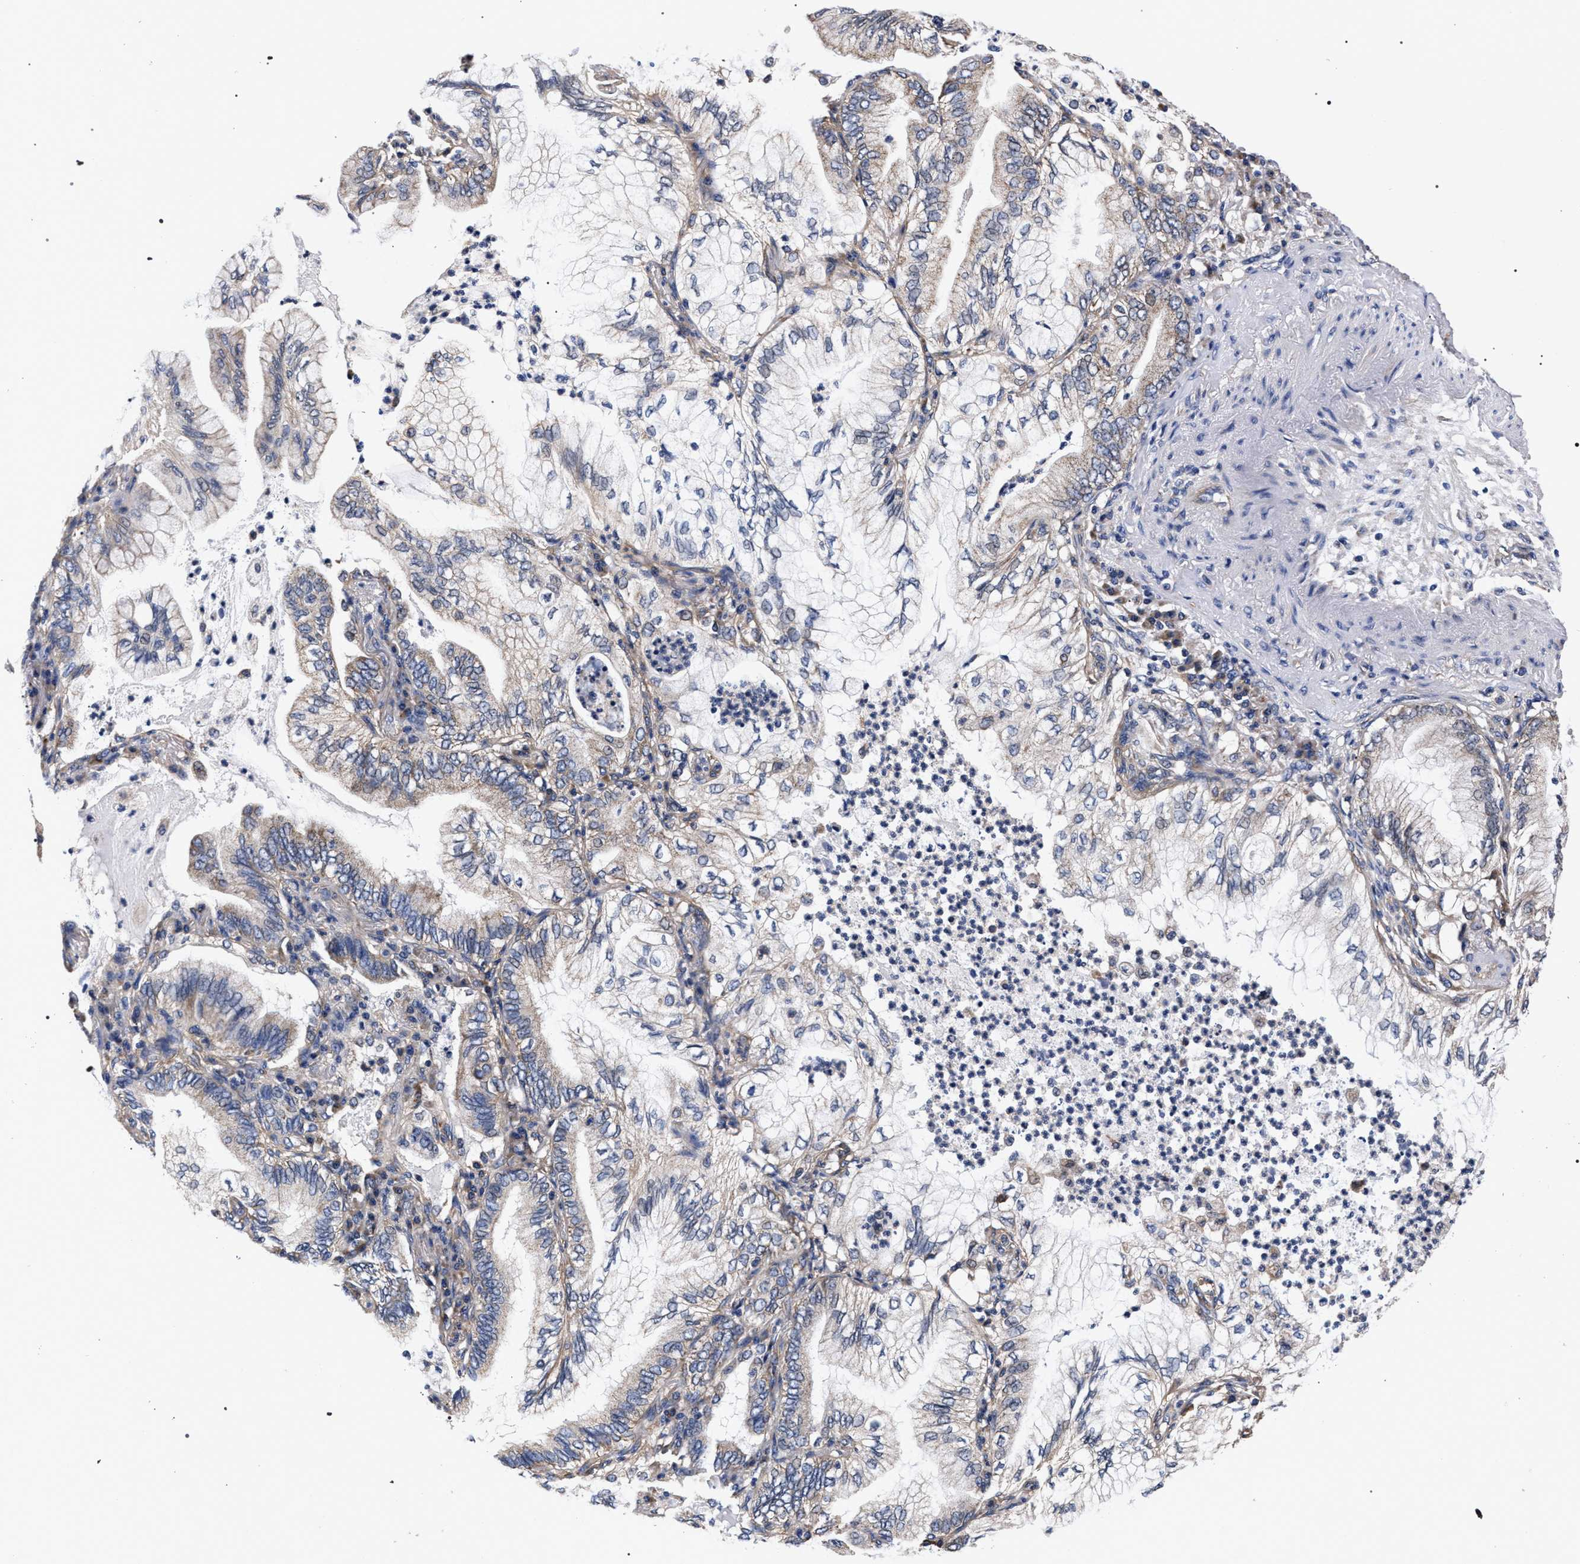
{"staining": {"intensity": "weak", "quantity": "25%-75%", "location": "cytoplasmic/membranous"}, "tissue": "lung cancer", "cell_type": "Tumor cells", "image_type": "cancer", "snomed": [{"axis": "morphology", "description": "Adenocarcinoma, NOS"}, {"axis": "topography", "description": "Lung"}], "caption": "Protein expression analysis of human lung cancer (adenocarcinoma) reveals weak cytoplasmic/membranous staining in approximately 25%-75% of tumor cells. The staining was performed using DAB, with brown indicating positive protein expression. Nuclei are stained blue with hematoxylin.", "gene": "CFAP95", "patient": {"sex": "female", "age": 70}}